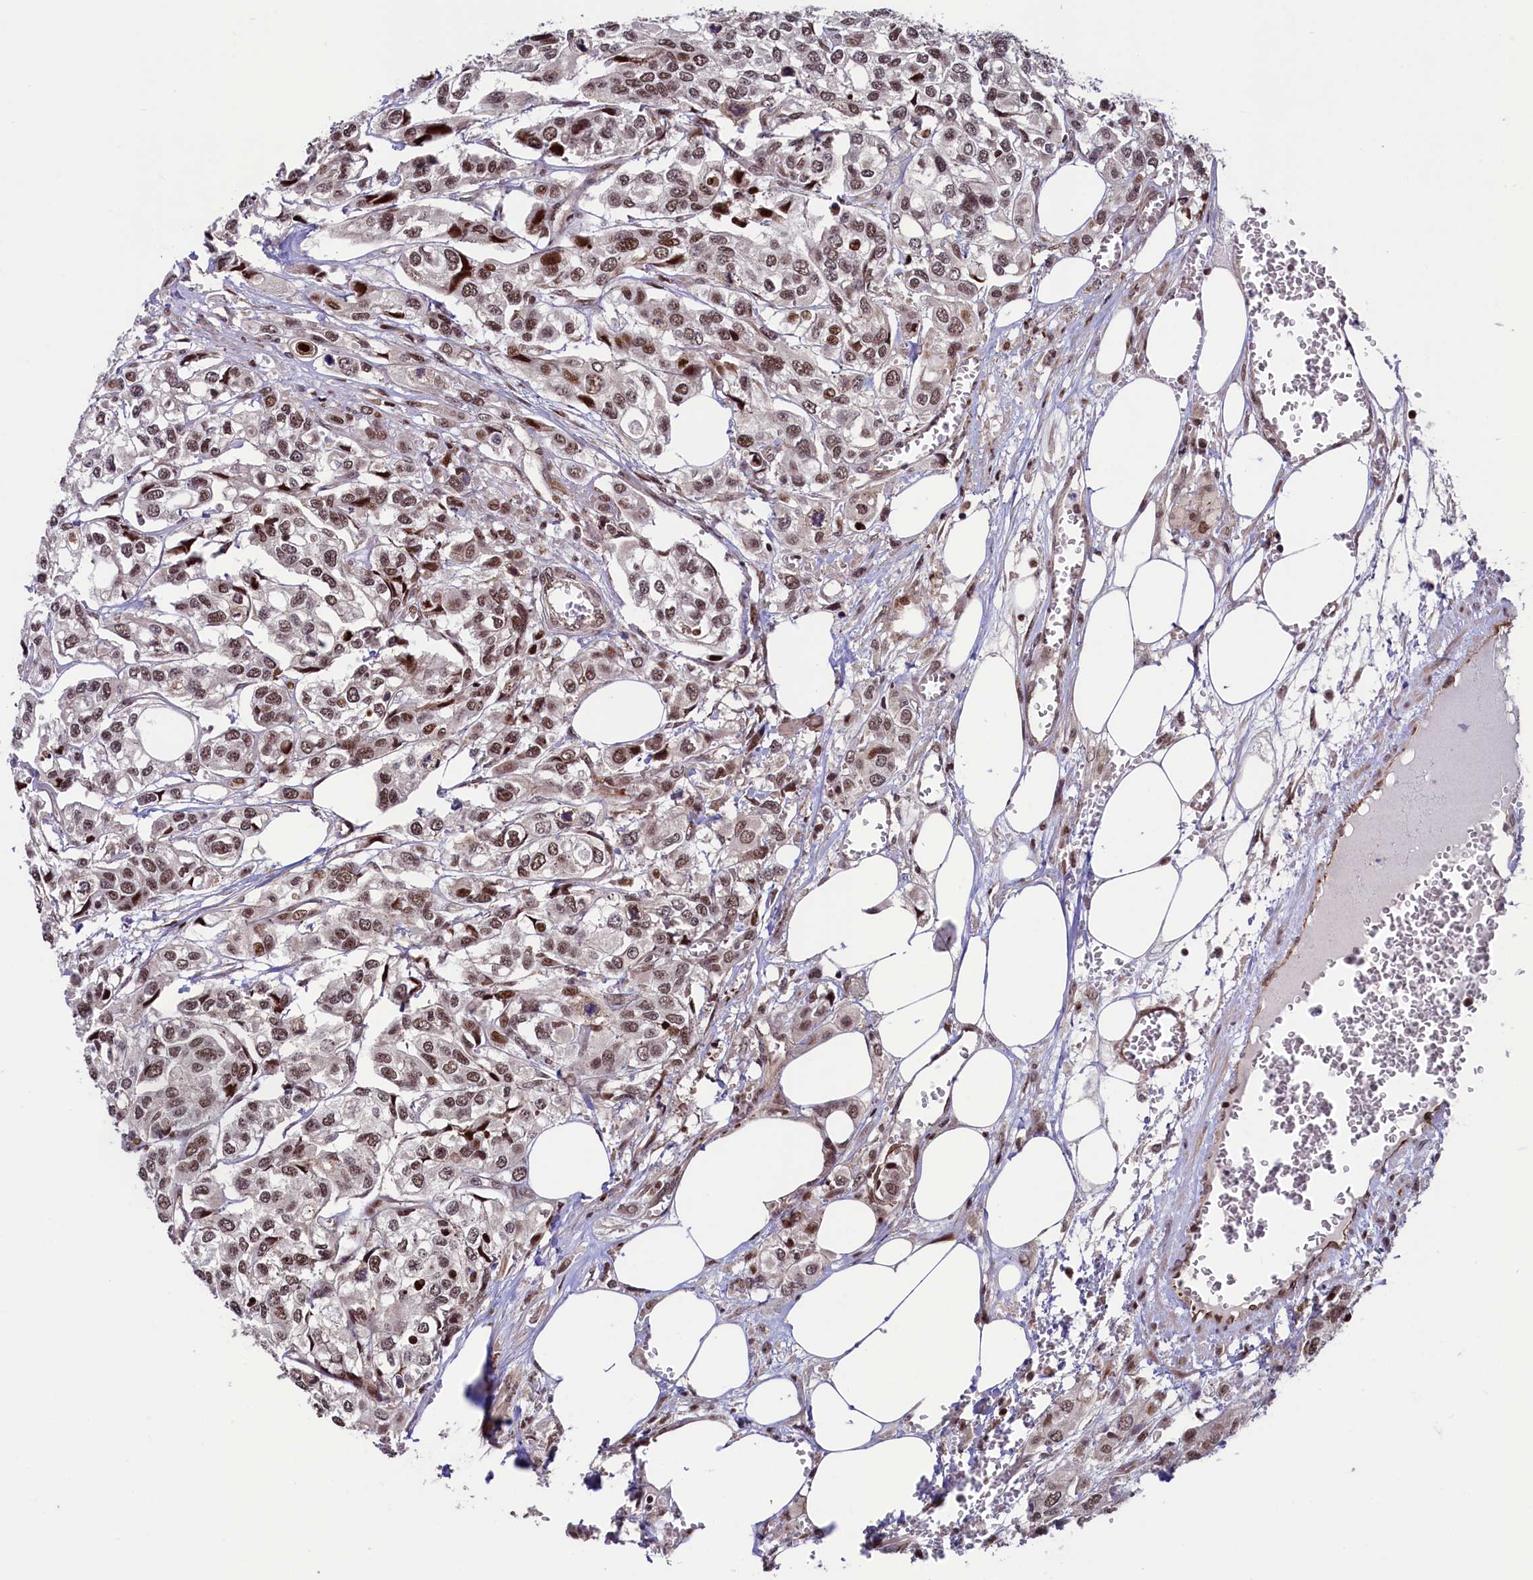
{"staining": {"intensity": "moderate", "quantity": ">75%", "location": "nuclear"}, "tissue": "urothelial cancer", "cell_type": "Tumor cells", "image_type": "cancer", "snomed": [{"axis": "morphology", "description": "Urothelial carcinoma, High grade"}, {"axis": "topography", "description": "Urinary bladder"}], "caption": "Immunohistochemistry histopathology image of neoplastic tissue: urothelial cancer stained using immunohistochemistry (IHC) reveals medium levels of moderate protein expression localized specifically in the nuclear of tumor cells, appearing as a nuclear brown color.", "gene": "LEO1", "patient": {"sex": "male", "age": 67}}